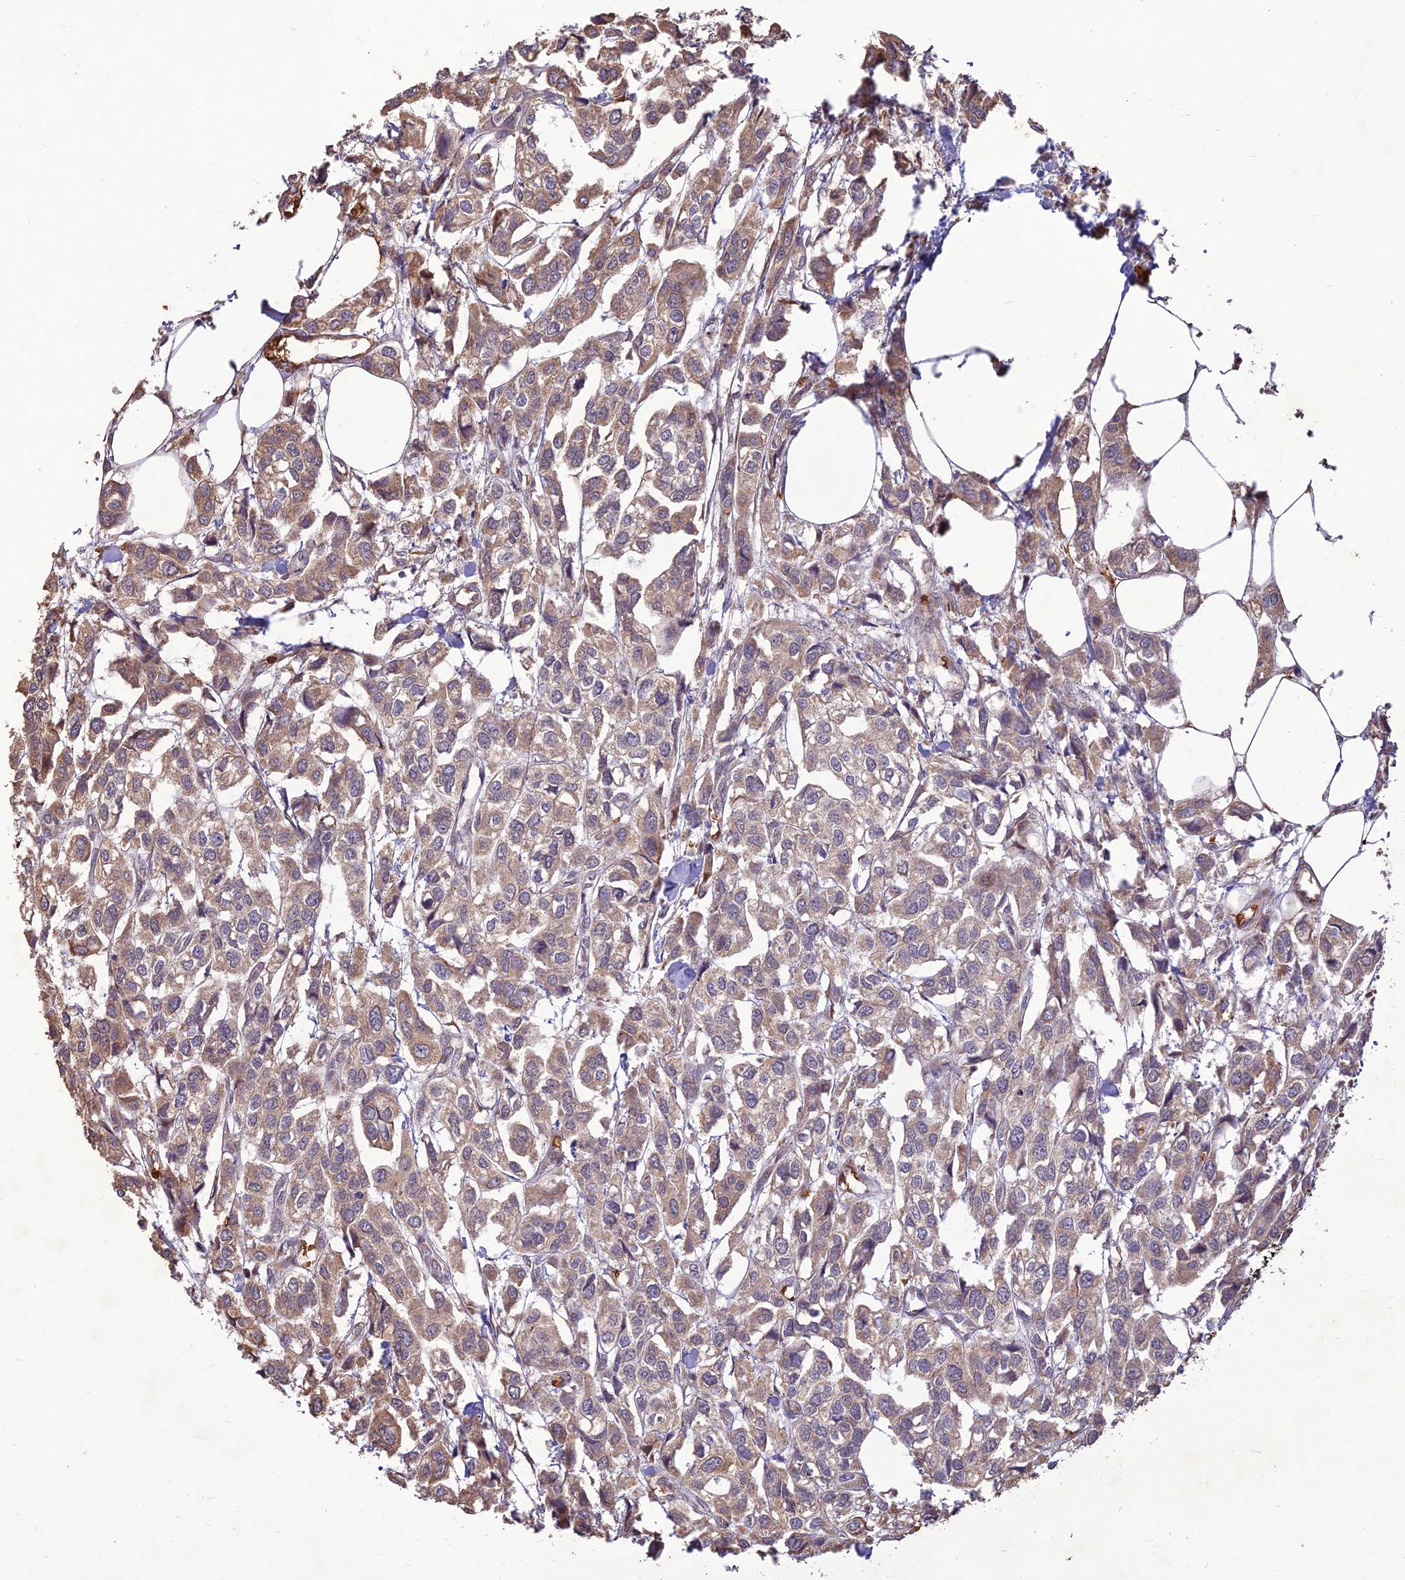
{"staining": {"intensity": "weak", "quantity": ">75%", "location": "cytoplasmic/membranous"}, "tissue": "urothelial cancer", "cell_type": "Tumor cells", "image_type": "cancer", "snomed": [{"axis": "morphology", "description": "Urothelial carcinoma, High grade"}, {"axis": "topography", "description": "Urinary bladder"}], "caption": "Human urothelial cancer stained for a protein (brown) exhibits weak cytoplasmic/membranous positive positivity in approximately >75% of tumor cells.", "gene": "PPP1R11", "patient": {"sex": "male", "age": 67}}